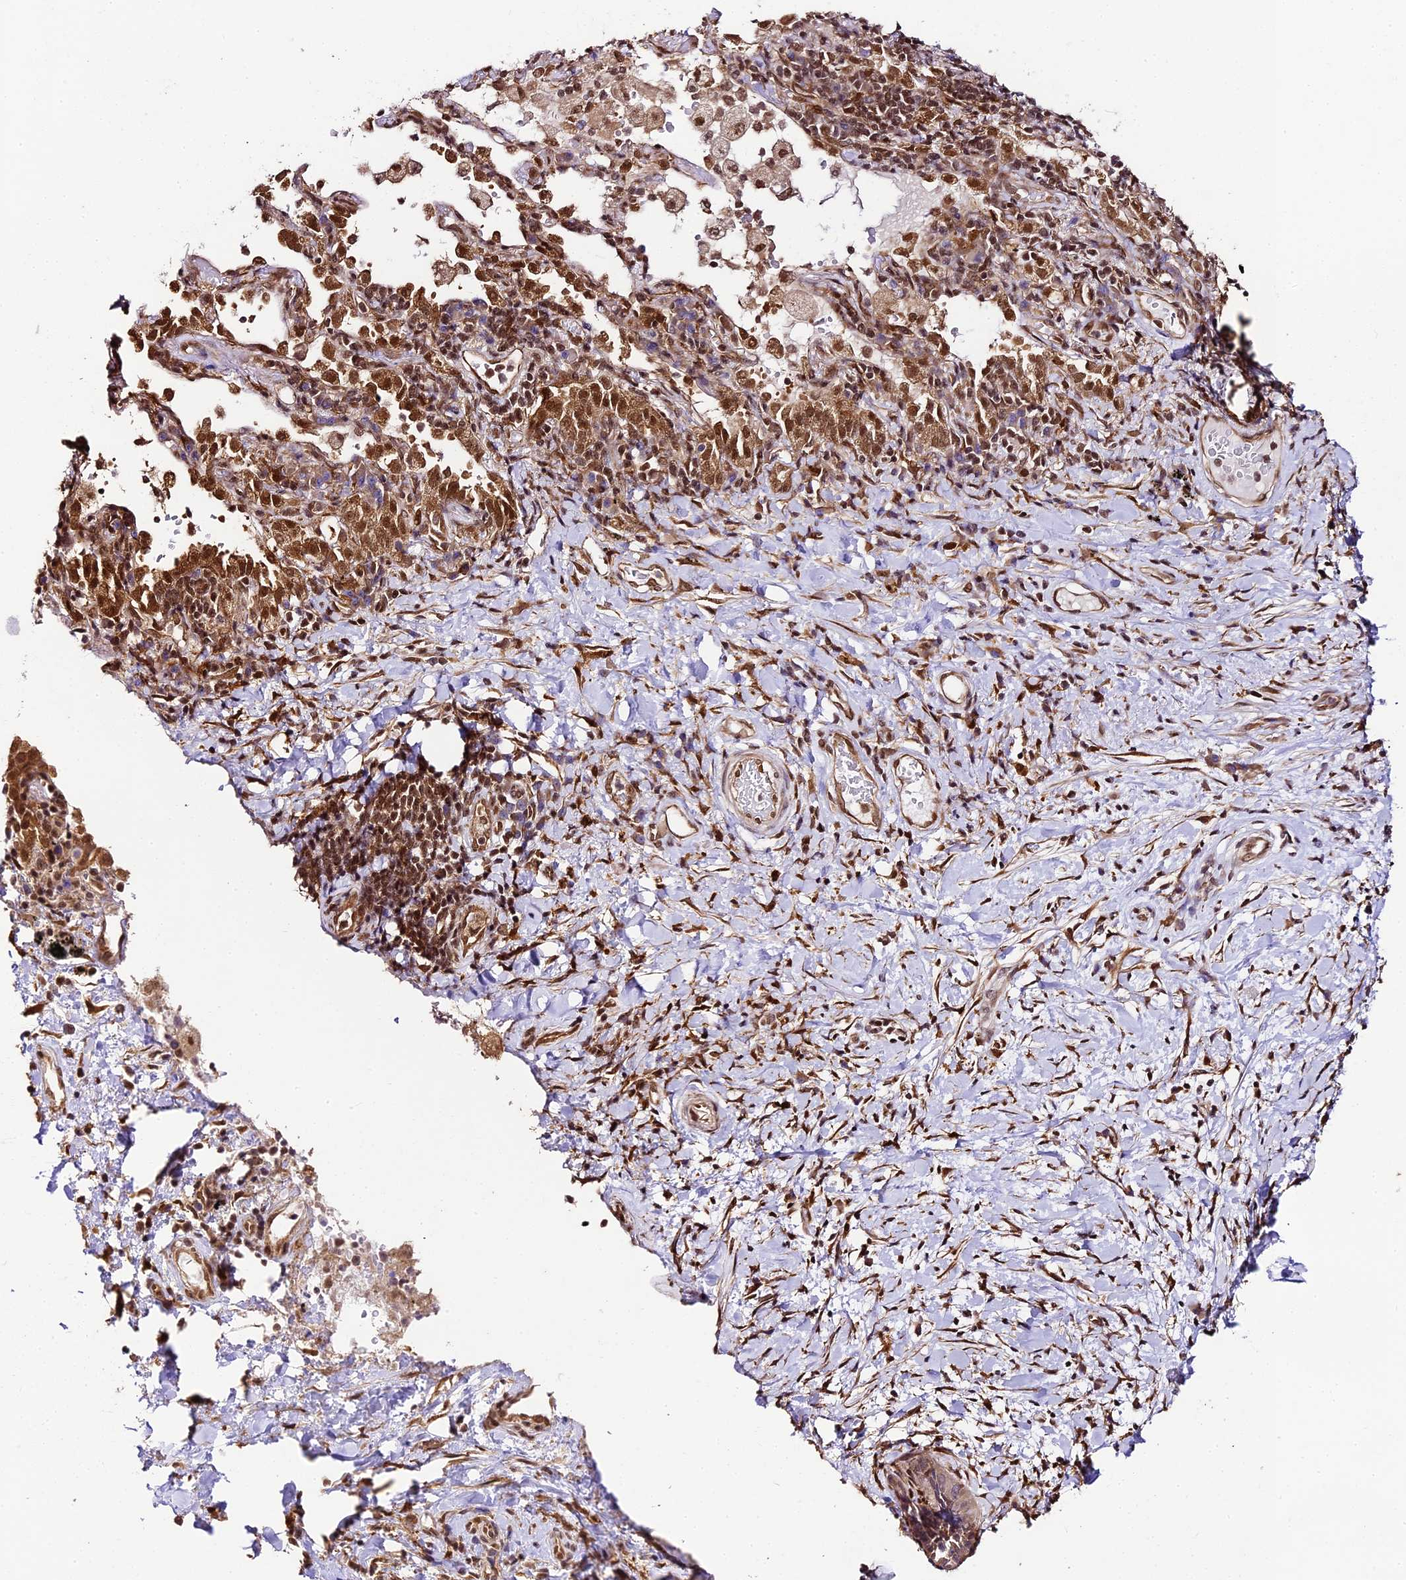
{"staining": {"intensity": "moderate", "quantity": "25%-75%", "location": "cytoplasmic/membranous,nuclear"}, "tissue": "adipose tissue", "cell_type": "Adipocytes", "image_type": "normal", "snomed": [{"axis": "morphology", "description": "Normal tissue, NOS"}, {"axis": "morphology", "description": "Squamous cell carcinoma, NOS"}, {"axis": "topography", "description": "Bronchus"}, {"axis": "topography", "description": "Lung"}], "caption": "A histopathology image of adipose tissue stained for a protein demonstrates moderate cytoplasmic/membranous,nuclear brown staining in adipocytes. The staining was performed using DAB, with brown indicating positive protein expression. Nuclei are stained blue with hematoxylin.", "gene": "TRIM22", "patient": {"sex": "male", "age": 64}}